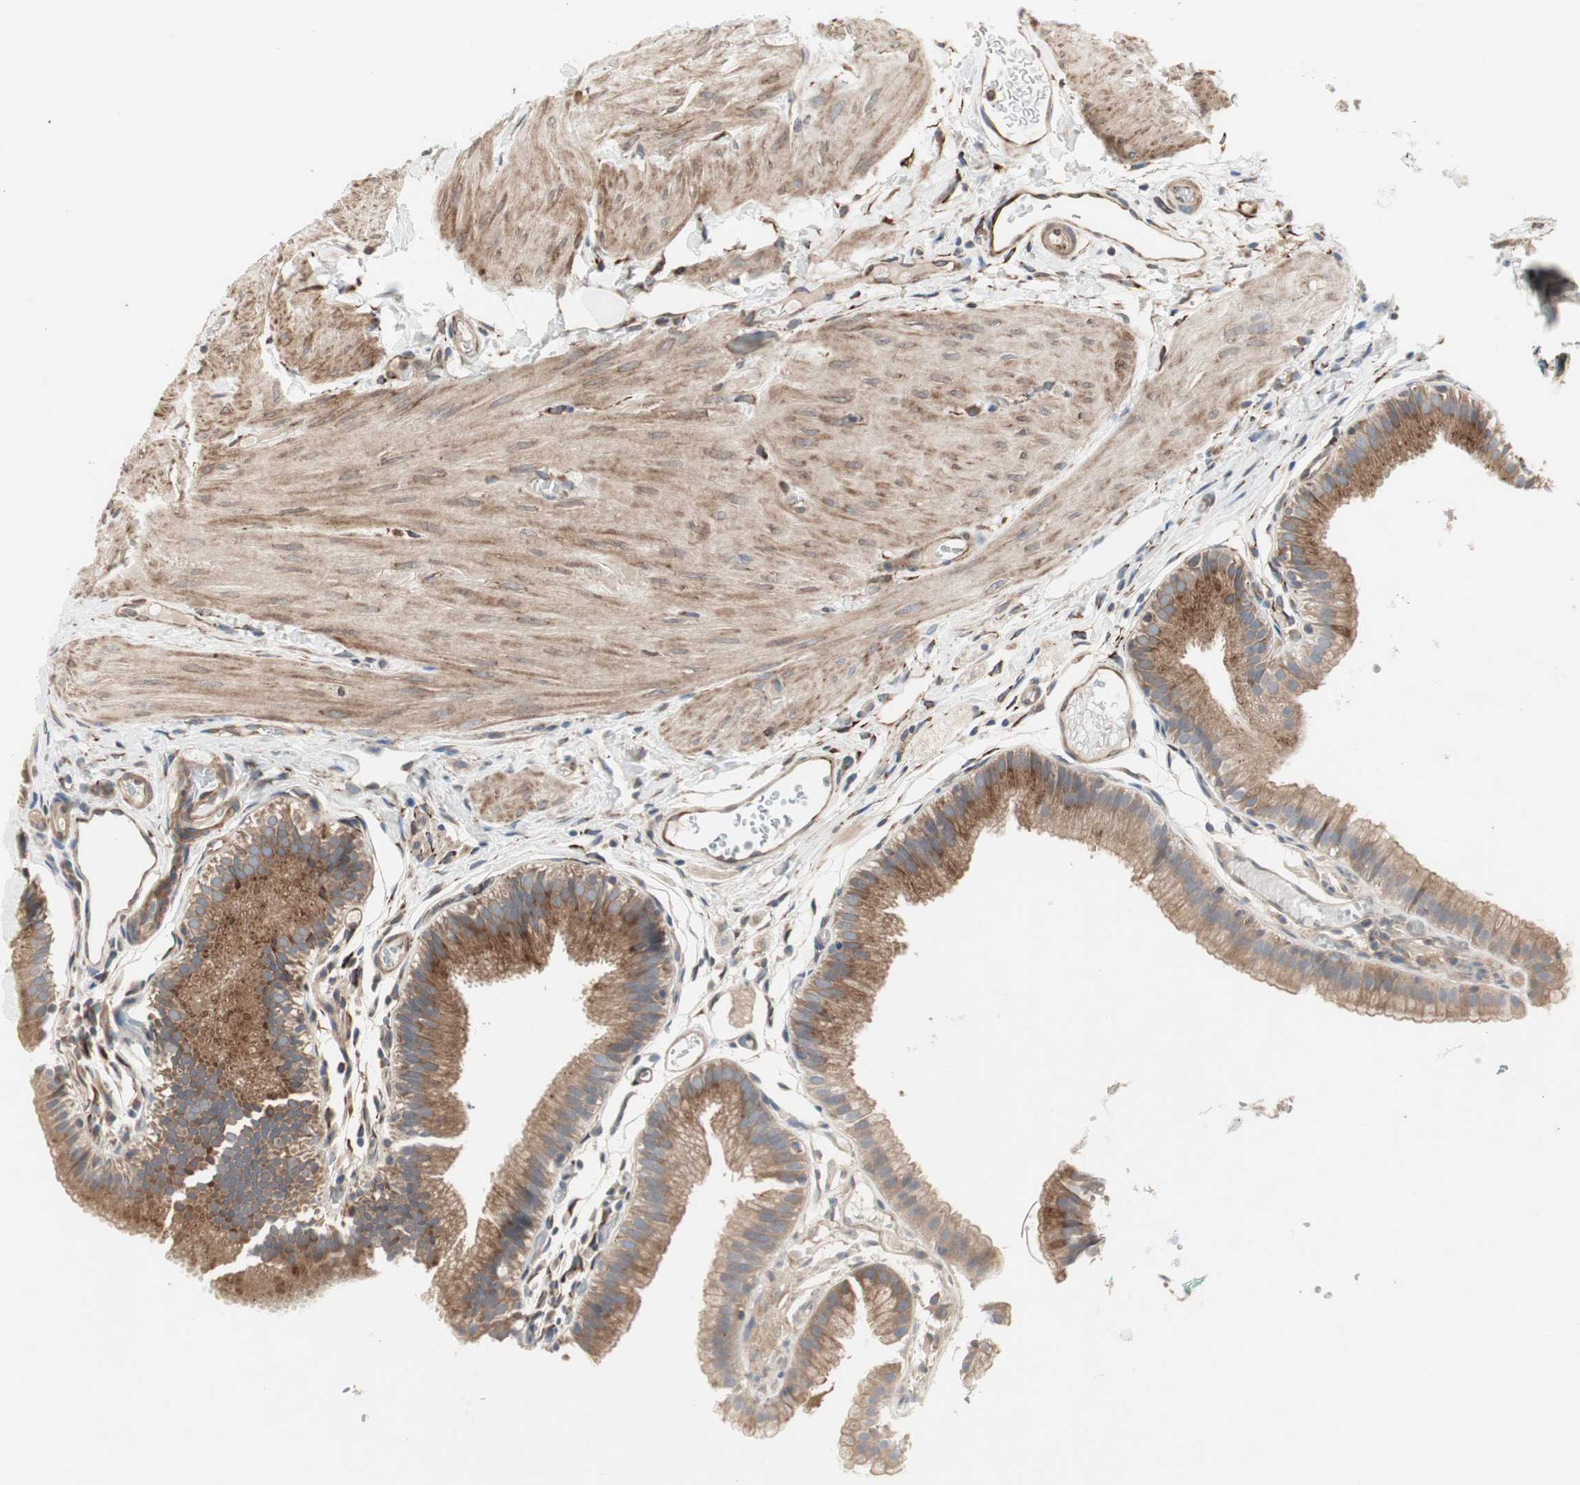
{"staining": {"intensity": "moderate", "quantity": ">75%", "location": "cytoplasmic/membranous"}, "tissue": "gallbladder", "cell_type": "Glandular cells", "image_type": "normal", "snomed": [{"axis": "morphology", "description": "Normal tissue, NOS"}, {"axis": "topography", "description": "Gallbladder"}], "caption": "Protein staining displays moderate cytoplasmic/membranous expression in about >75% of glandular cells in unremarkable gallbladder. The staining is performed using DAB (3,3'-diaminobenzidine) brown chromogen to label protein expression. The nuclei are counter-stained blue using hematoxylin.", "gene": "H6PD", "patient": {"sex": "female", "age": 26}}